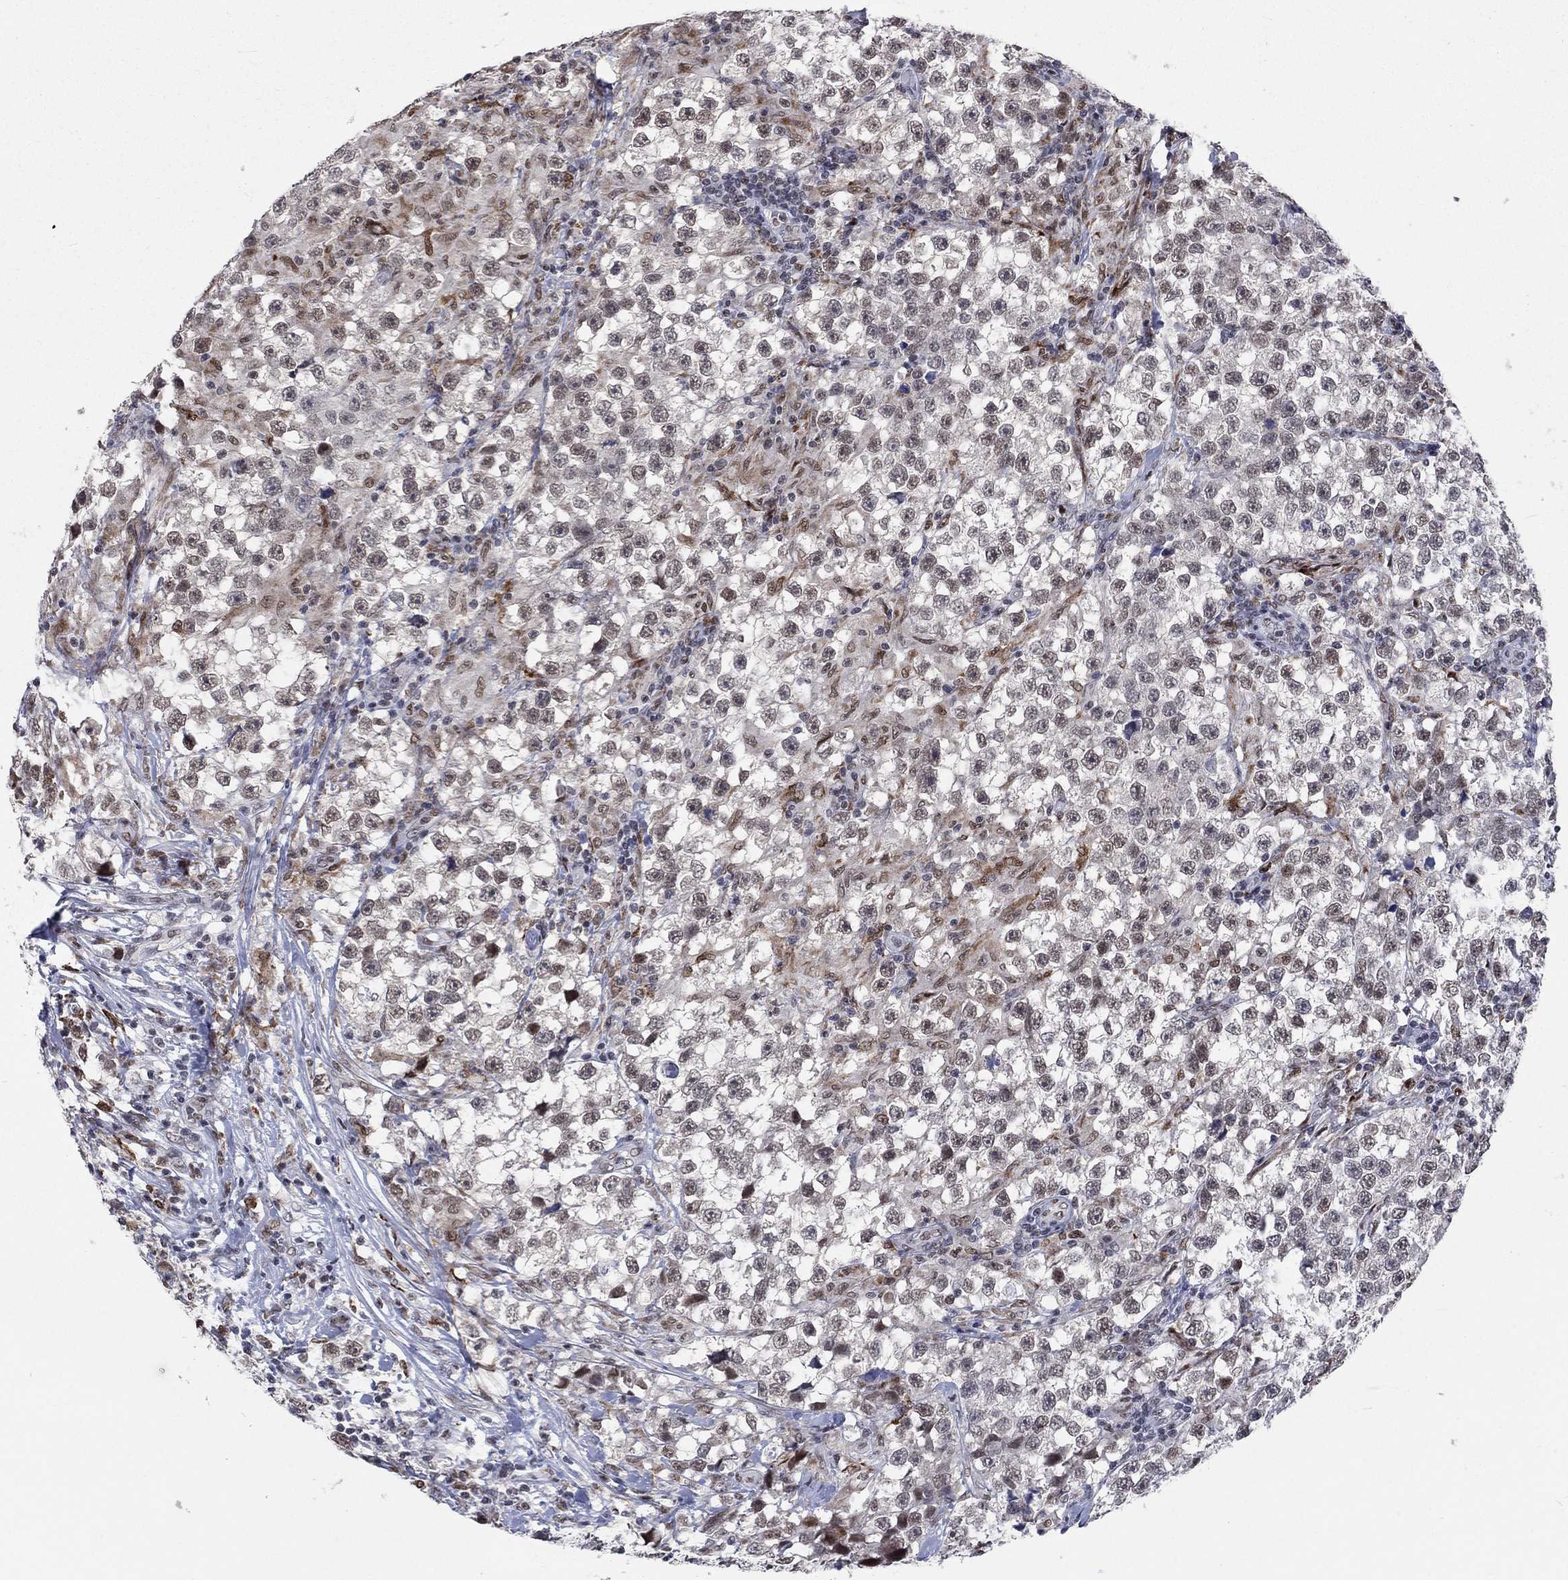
{"staining": {"intensity": "negative", "quantity": "none", "location": "none"}, "tissue": "testis cancer", "cell_type": "Tumor cells", "image_type": "cancer", "snomed": [{"axis": "morphology", "description": "Seminoma, NOS"}, {"axis": "topography", "description": "Testis"}], "caption": "Immunohistochemistry histopathology image of testis seminoma stained for a protein (brown), which demonstrates no staining in tumor cells.", "gene": "HCFC1", "patient": {"sex": "male", "age": 46}}